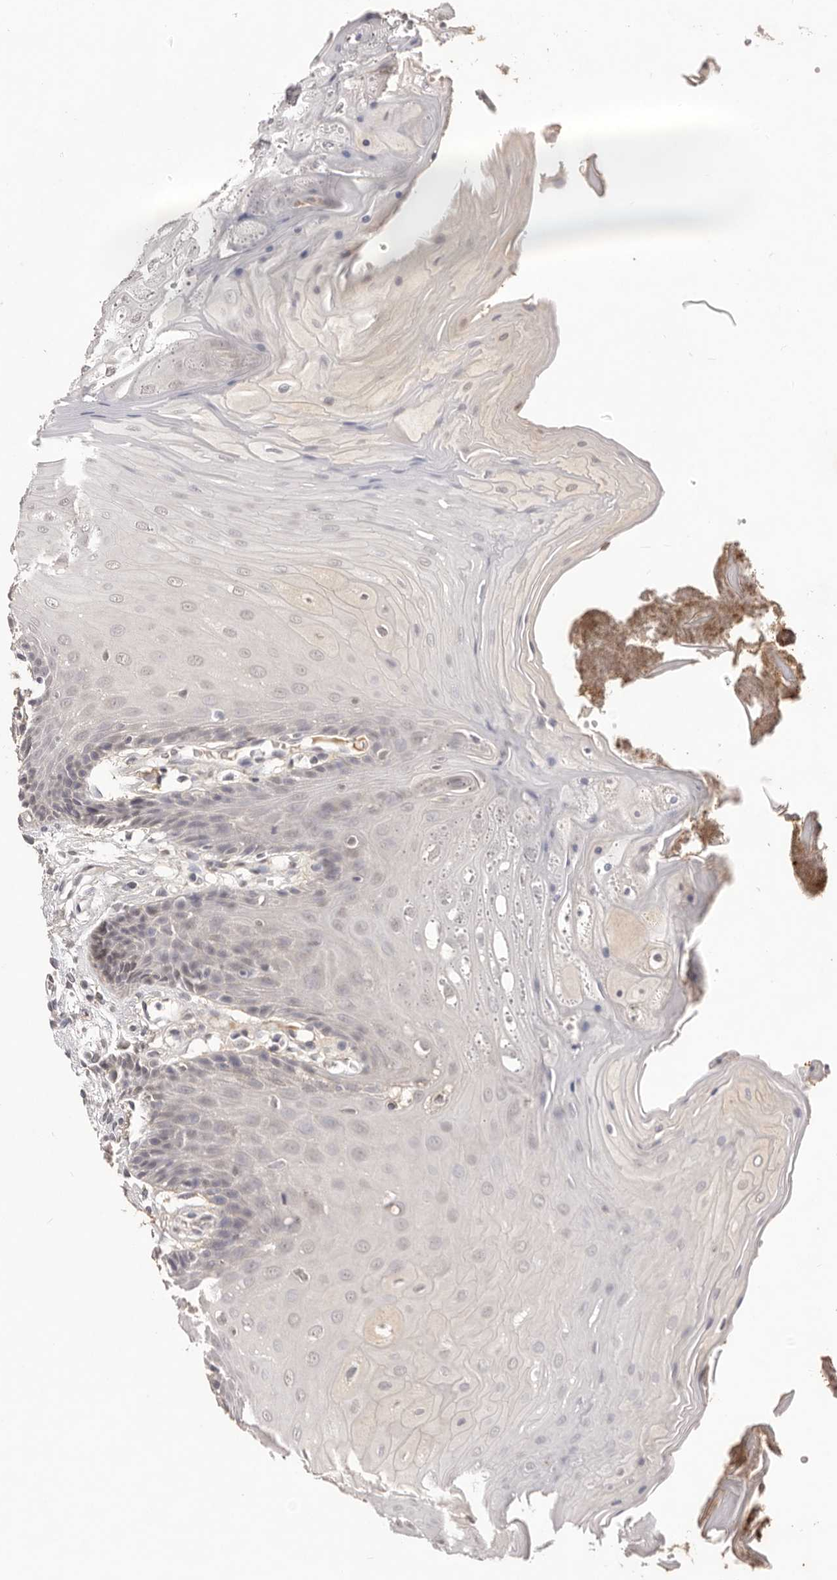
{"staining": {"intensity": "negative", "quantity": "none", "location": "none"}, "tissue": "oral mucosa", "cell_type": "Squamous epithelial cells", "image_type": "normal", "snomed": [{"axis": "morphology", "description": "Normal tissue, NOS"}, {"axis": "morphology", "description": "Squamous cell carcinoma, NOS"}, {"axis": "topography", "description": "Skeletal muscle"}, {"axis": "topography", "description": "Oral tissue"}, {"axis": "topography", "description": "Salivary gland"}, {"axis": "topography", "description": "Head-Neck"}], "caption": "The micrograph exhibits no significant positivity in squamous epithelial cells of oral mucosa.", "gene": "TSPAN13", "patient": {"sex": "male", "age": 54}}